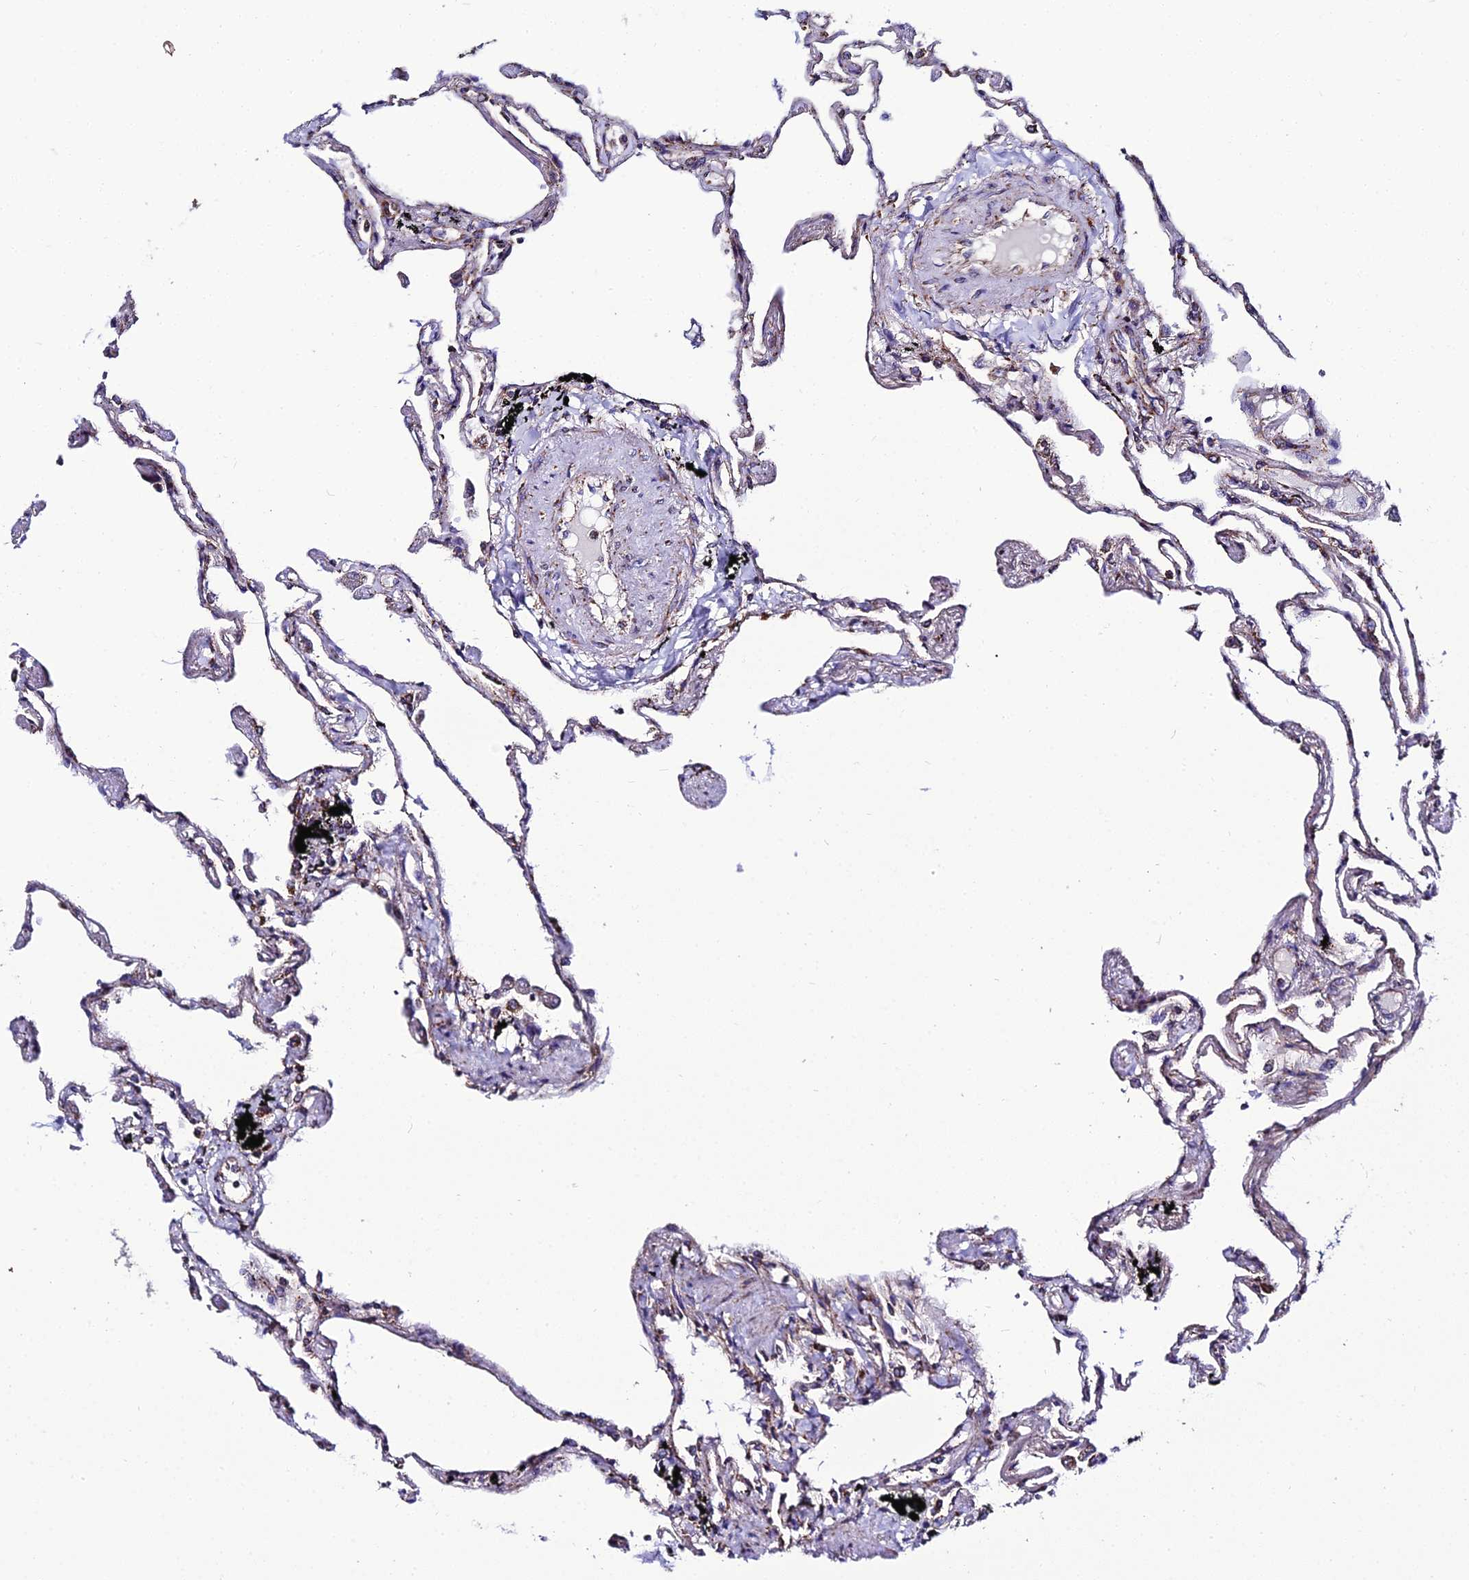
{"staining": {"intensity": "moderate", "quantity": "<25%", "location": "cytoplasmic/membranous"}, "tissue": "lung", "cell_type": "Alveolar cells", "image_type": "normal", "snomed": [{"axis": "morphology", "description": "Normal tissue, NOS"}, {"axis": "topography", "description": "Lung"}], "caption": "Immunohistochemistry of unremarkable human lung reveals low levels of moderate cytoplasmic/membranous expression in about <25% of alveolar cells. (DAB (3,3'-diaminobenzidine) = brown stain, brightfield microscopy at high magnification).", "gene": "PSMD2", "patient": {"sex": "female", "age": 67}}